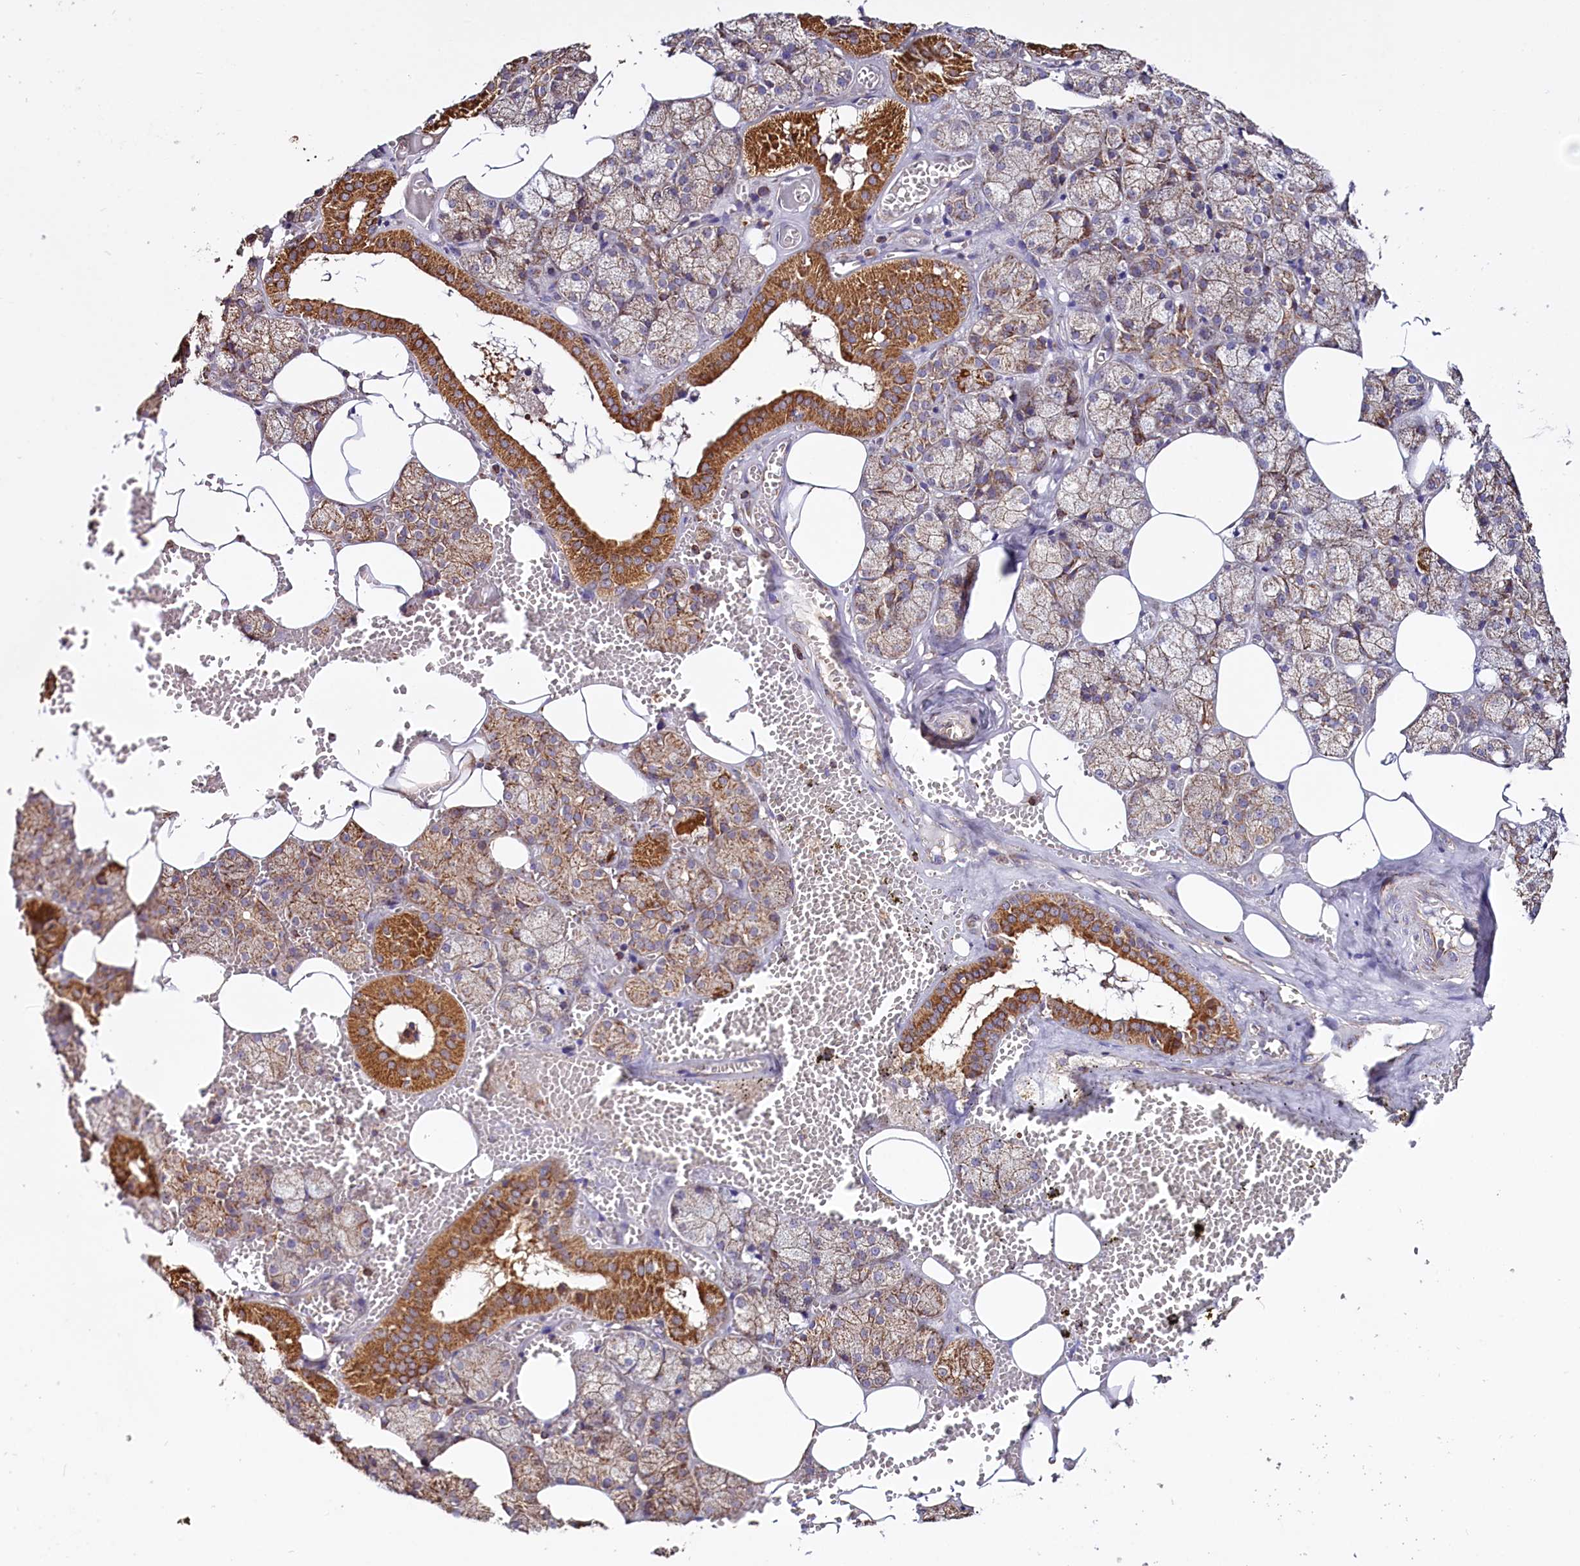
{"staining": {"intensity": "strong", "quantity": "25%-75%", "location": "cytoplasmic/membranous"}, "tissue": "salivary gland", "cell_type": "Glandular cells", "image_type": "normal", "snomed": [{"axis": "morphology", "description": "Normal tissue, NOS"}, {"axis": "topography", "description": "Salivary gland"}], "caption": "The photomicrograph shows immunohistochemical staining of normal salivary gland. There is strong cytoplasmic/membranous expression is appreciated in about 25%-75% of glandular cells.", "gene": "NUDT15", "patient": {"sex": "male", "age": 62}}